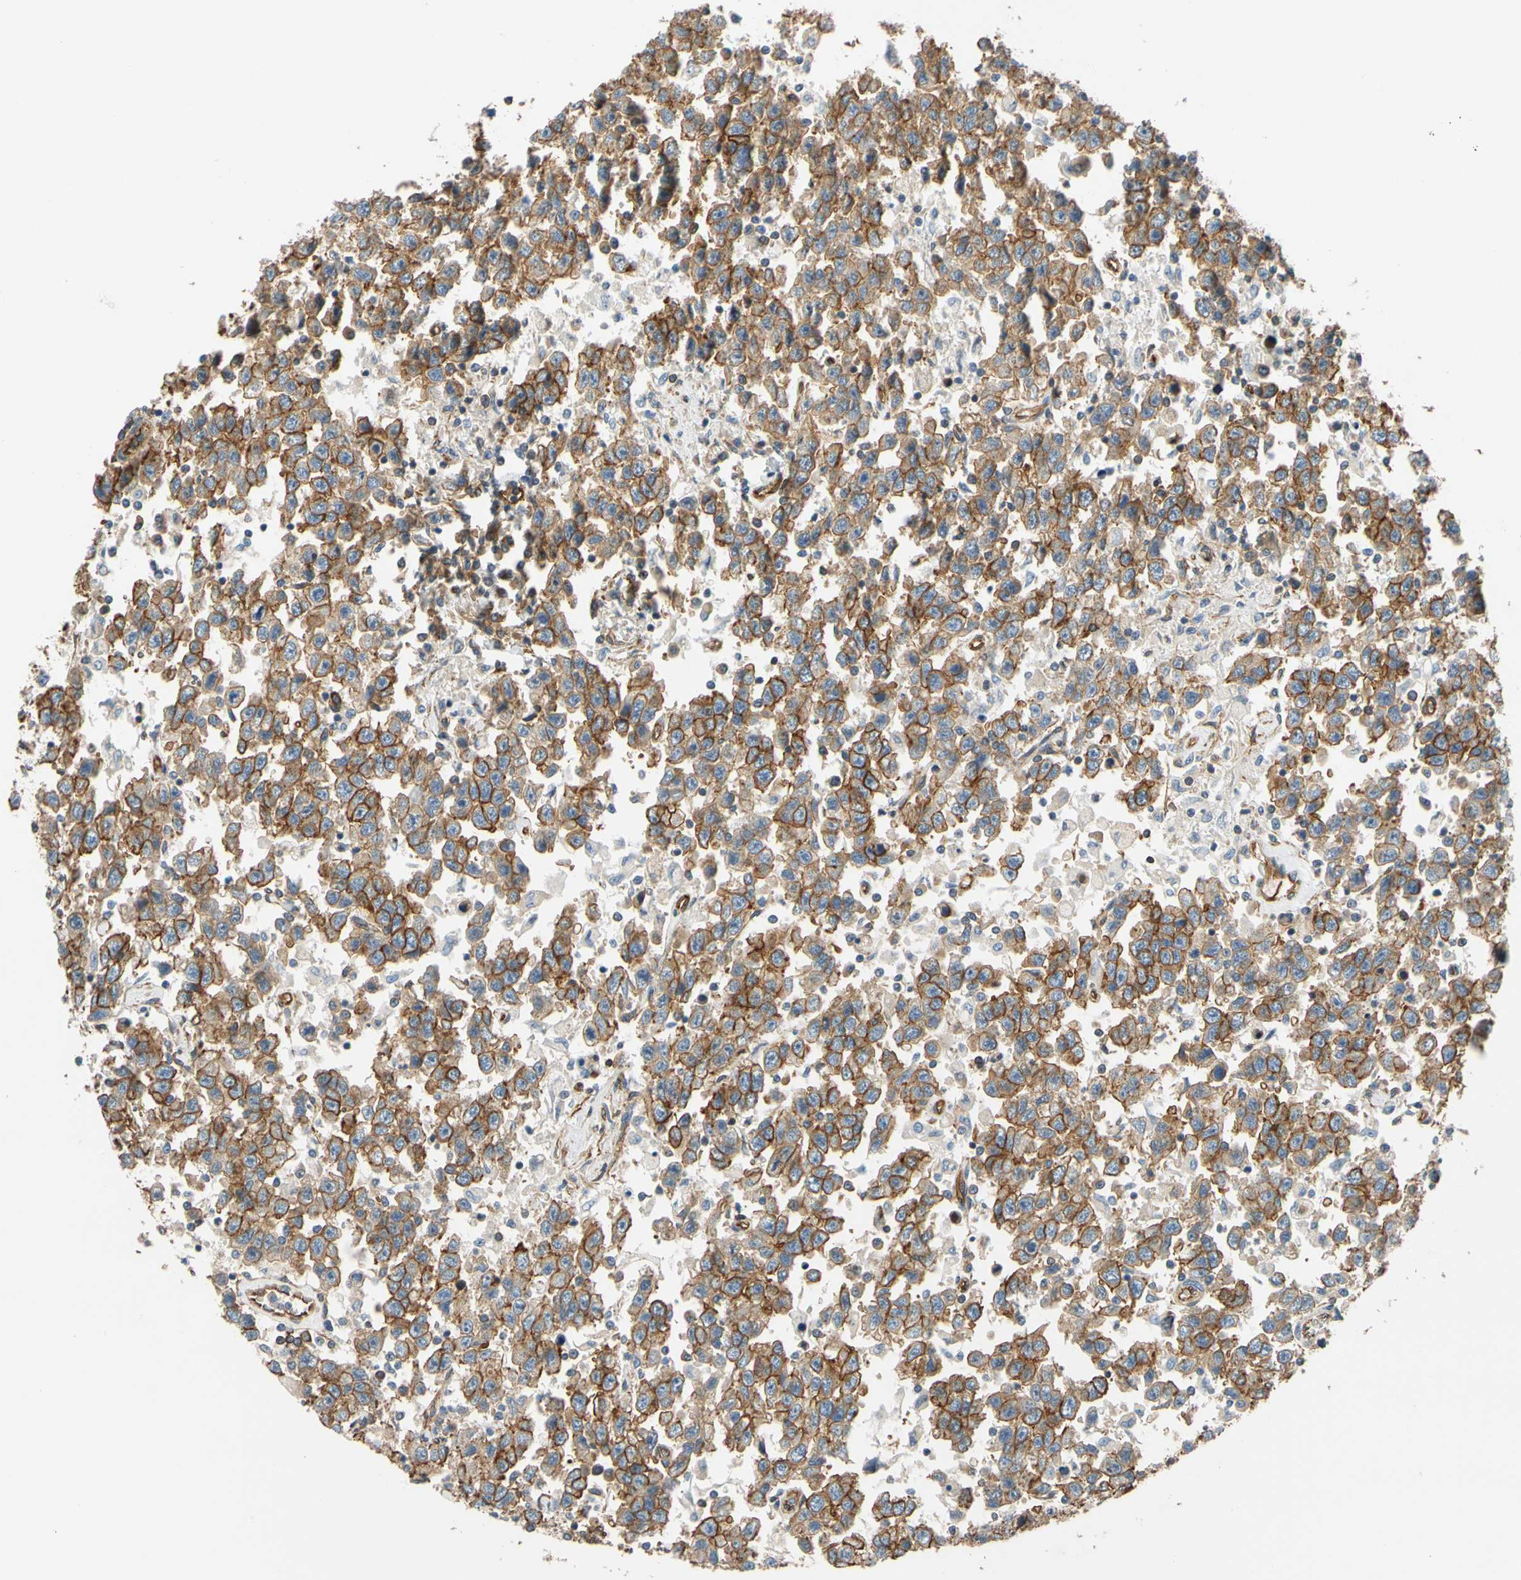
{"staining": {"intensity": "strong", "quantity": "25%-75%", "location": "cytoplasmic/membranous"}, "tissue": "testis cancer", "cell_type": "Tumor cells", "image_type": "cancer", "snomed": [{"axis": "morphology", "description": "Seminoma, NOS"}, {"axis": "topography", "description": "Testis"}], "caption": "This is a histology image of immunohistochemistry staining of seminoma (testis), which shows strong staining in the cytoplasmic/membranous of tumor cells.", "gene": "SPTAN1", "patient": {"sex": "male", "age": 41}}